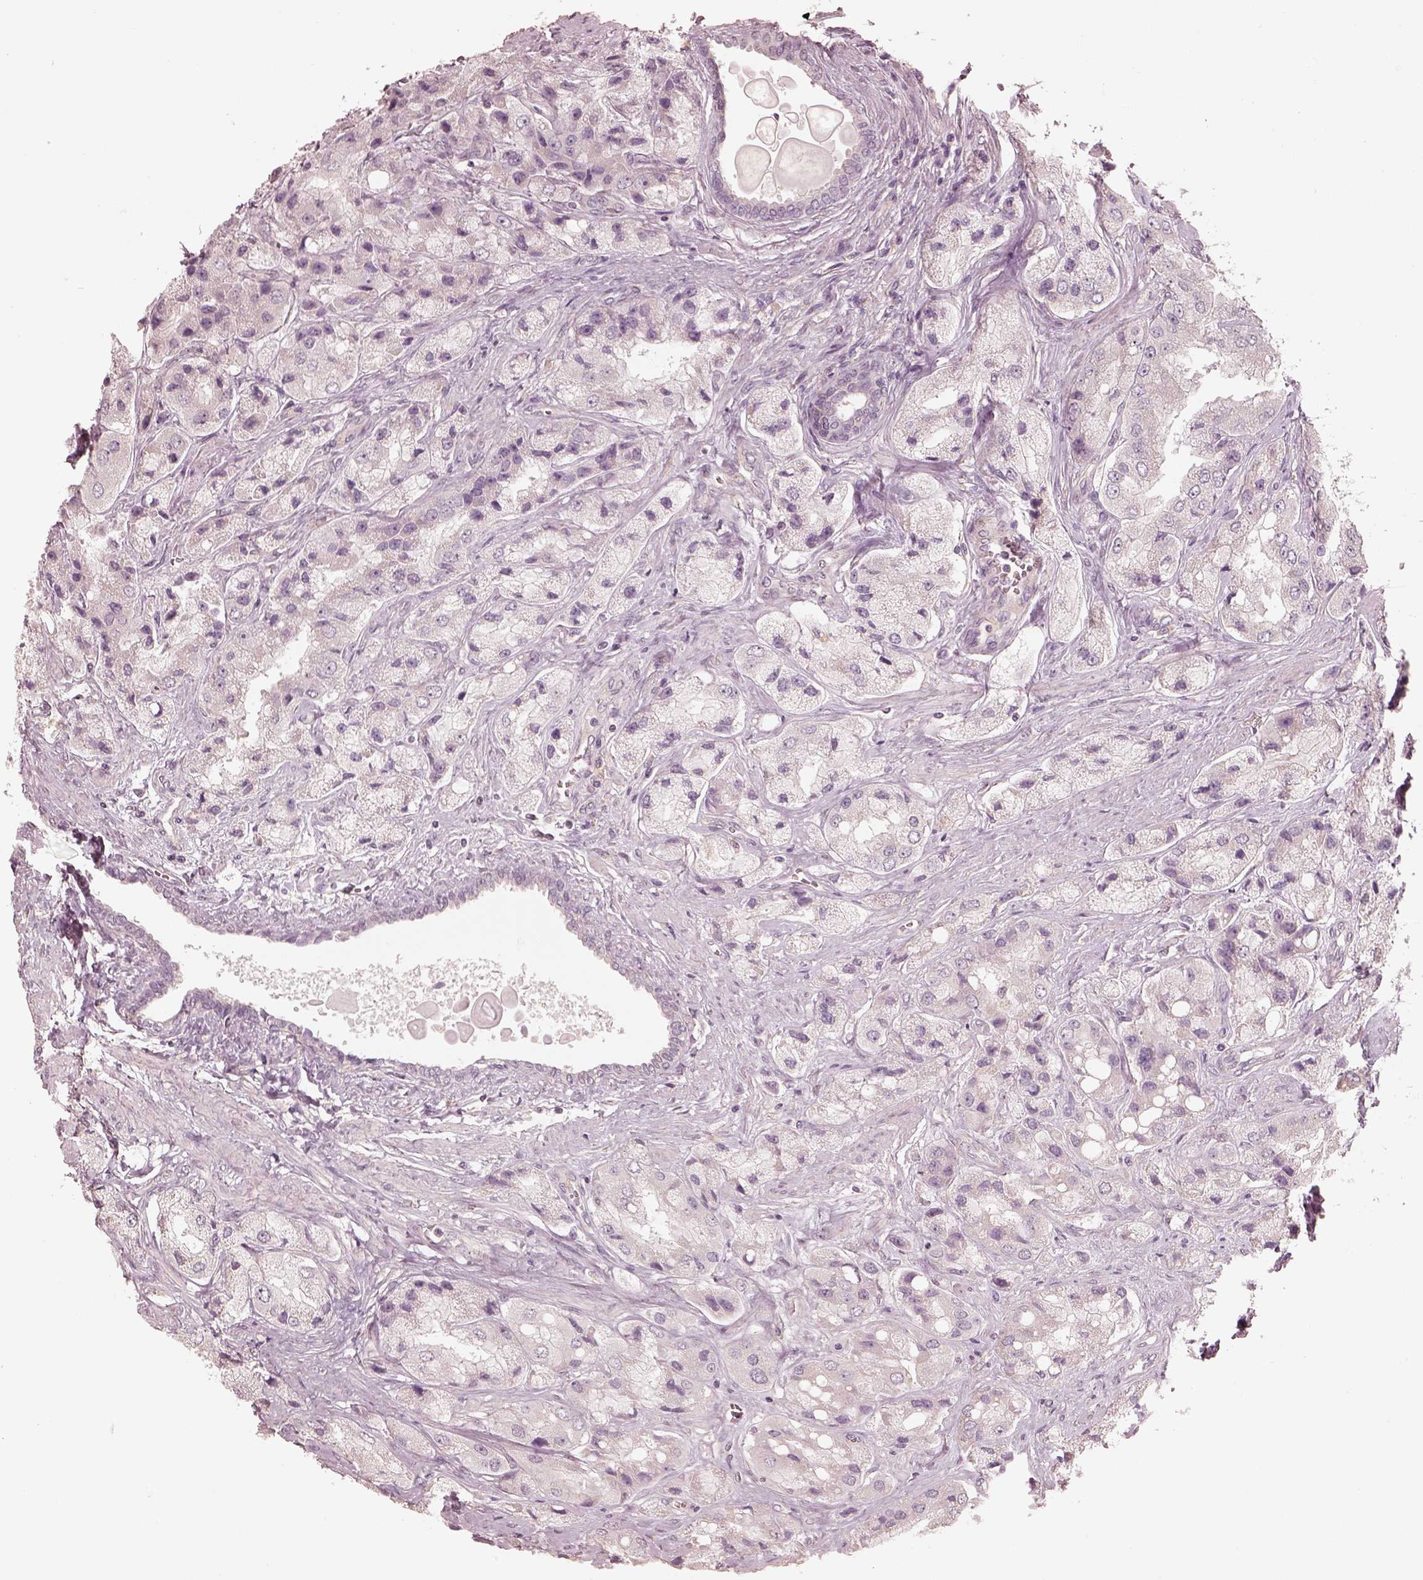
{"staining": {"intensity": "negative", "quantity": "none", "location": "none"}, "tissue": "prostate cancer", "cell_type": "Tumor cells", "image_type": "cancer", "snomed": [{"axis": "morphology", "description": "Adenocarcinoma, Low grade"}, {"axis": "topography", "description": "Prostate"}], "caption": "This is an IHC micrograph of prostate adenocarcinoma (low-grade). There is no positivity in tumor cells.", "gene": "PRKACG", "patient": {"sex": "male", "age": 69}}